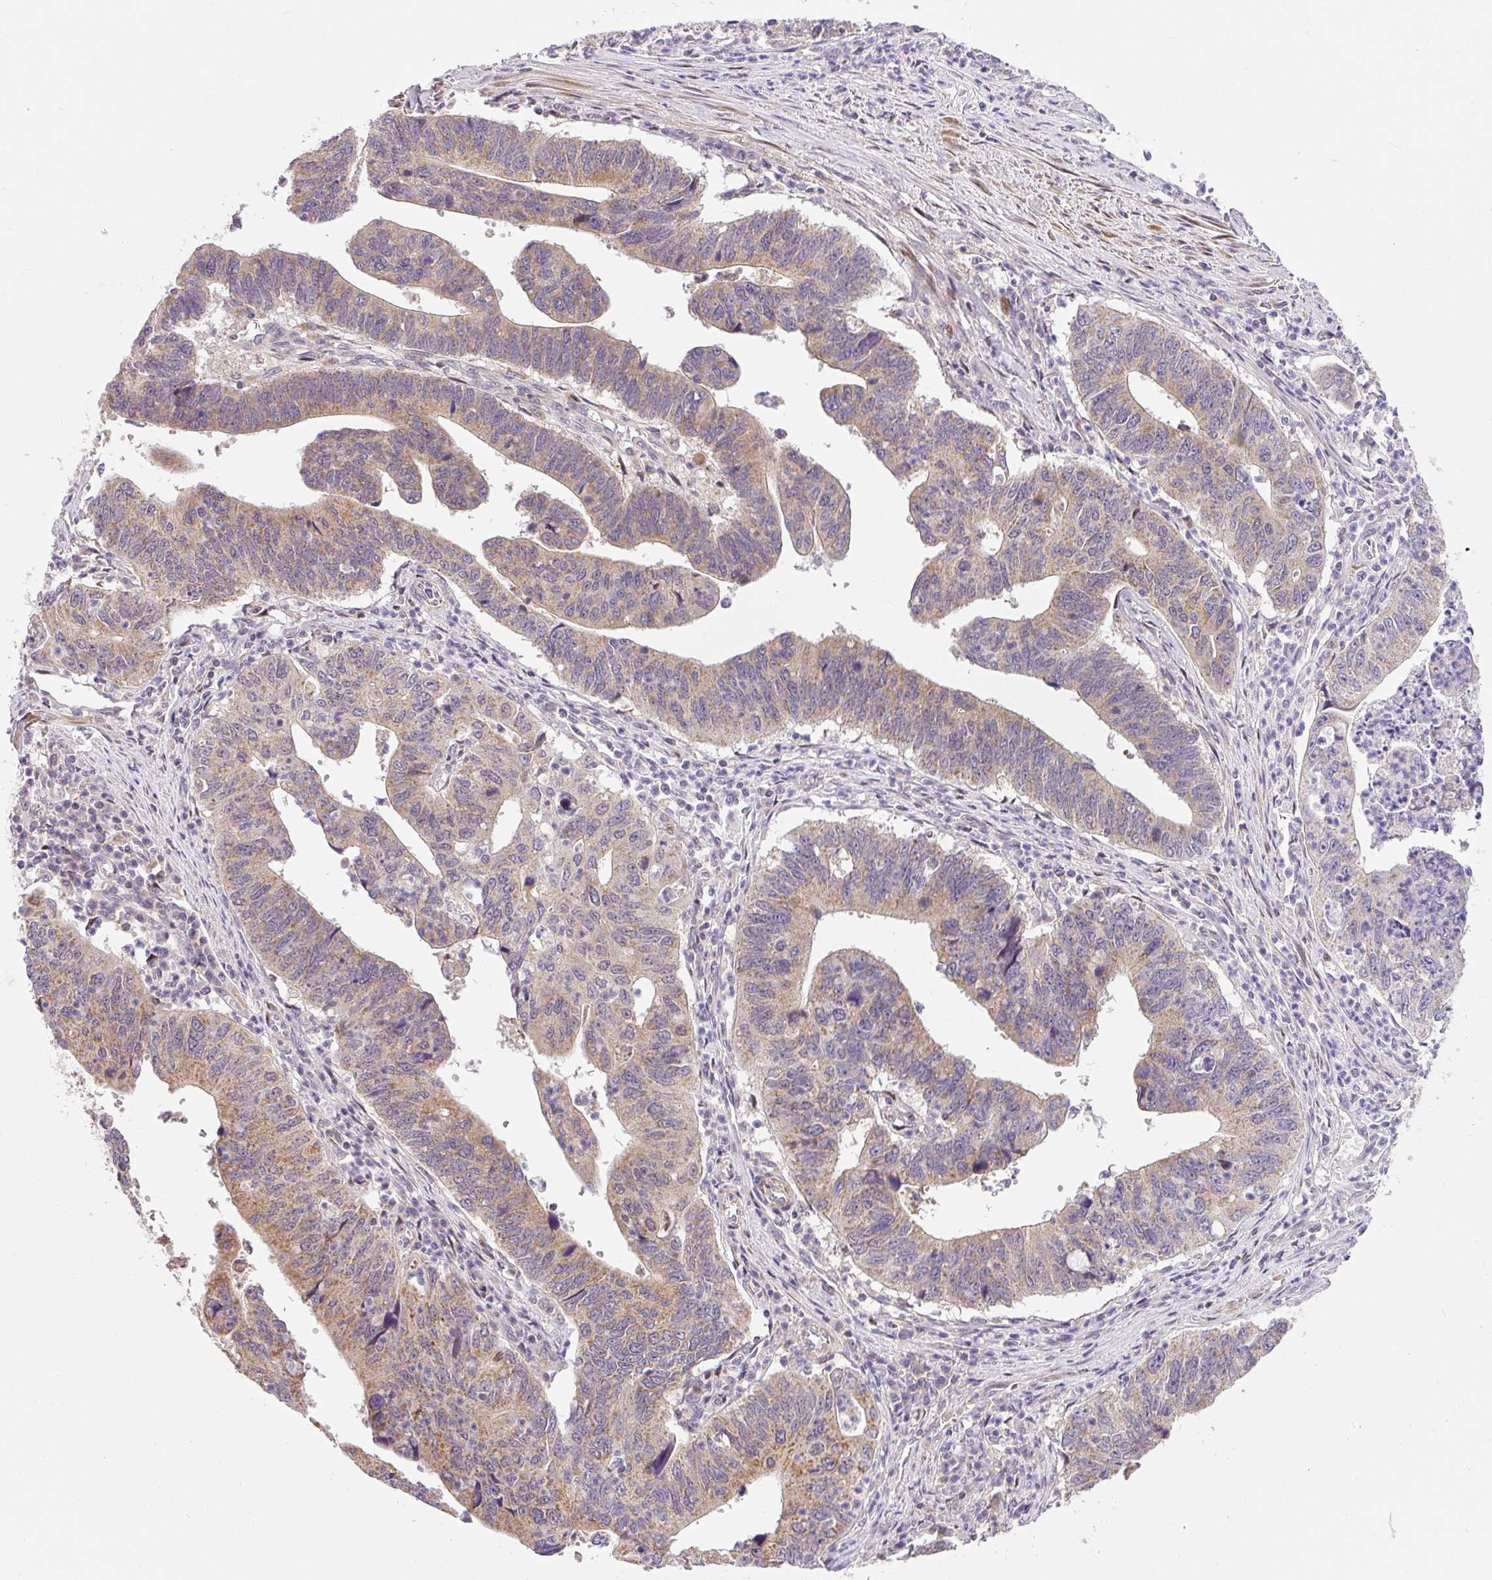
{"staining": {"intensity": "moderate", "quantity": "25%-75%", "location": "cytoplasmic/membranous"}, "tissue": "stomach cancer", "cell_type": "Tumor cells", "image_type": "cancer", "snomed": [{"axis": "morphology", "description": "Adenocarcinoma, NOS"}, {"axis": "topography", "description": "Stomach"}], "caption": "Brown immunohistochemical staining in human adenocarcinoma (stomach) displays moderate cytoplasmic/membranous positivity in about 25%-75% of tumor cells. The protein of interest is shown in brown color, while the nuclei are stained blue.", "gene": "SARS2", "patient": {"sex": "male", "age": 59}}